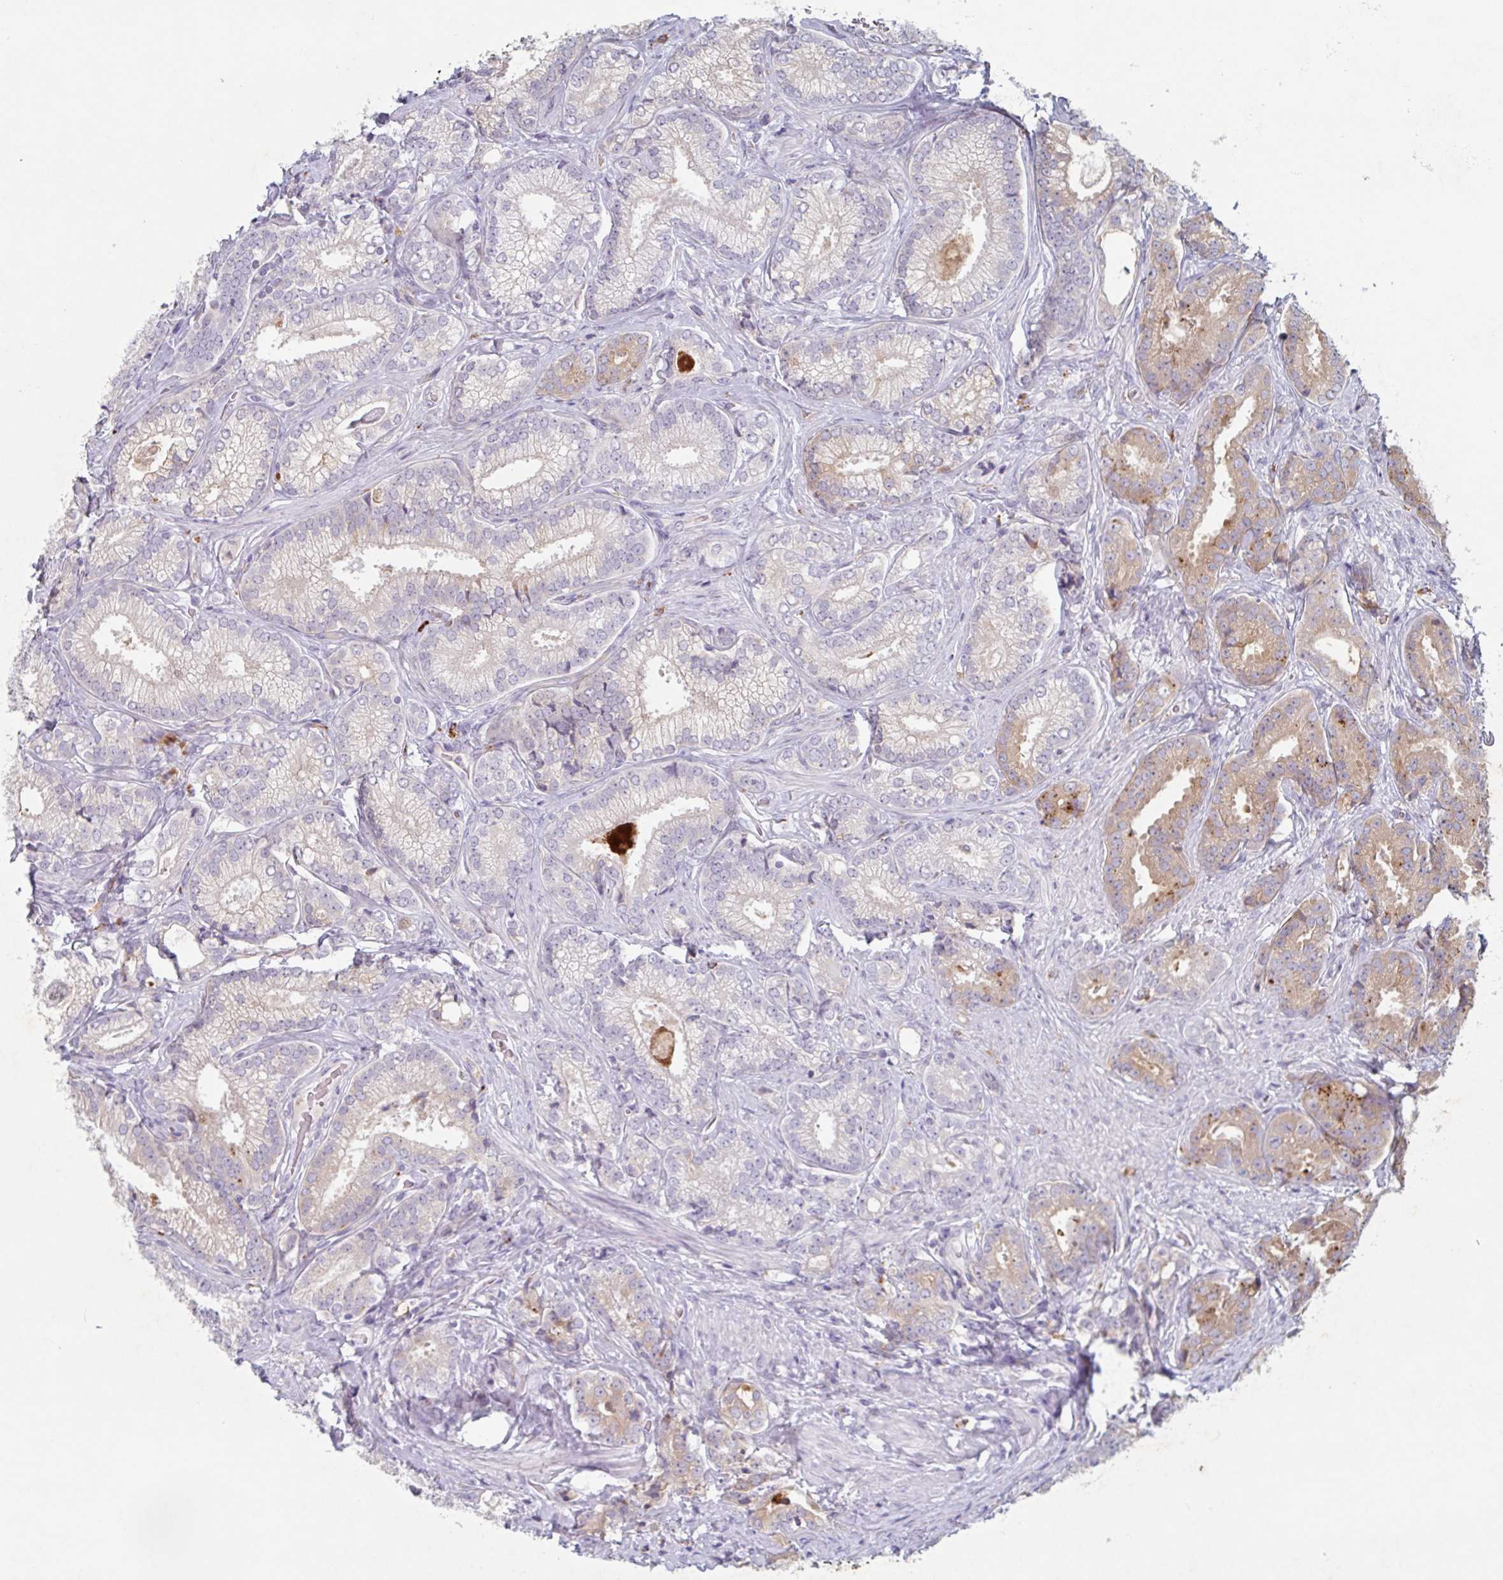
{"staining": {"intensity": "moderate", "quantity": "25%-75%", "location": "cytoplasmic/membranous"}, "tissue": "prostate cancer", "cell_type": "Tumor cells", "image_type": "cancer", "snomed": [{"axis": "morphology", "description": "Adenocarcinoma, Low grade"}, {"axis": "topography", "description": "Prostate"}], "caption": "Protein expression analysis of human prostate cancer reveals moderate cytoplasmic/membranous expression in approximately 25%-75% of tumor cells.", "gene": "MANBA", "patient": {"sex": "male", "age": 63}}